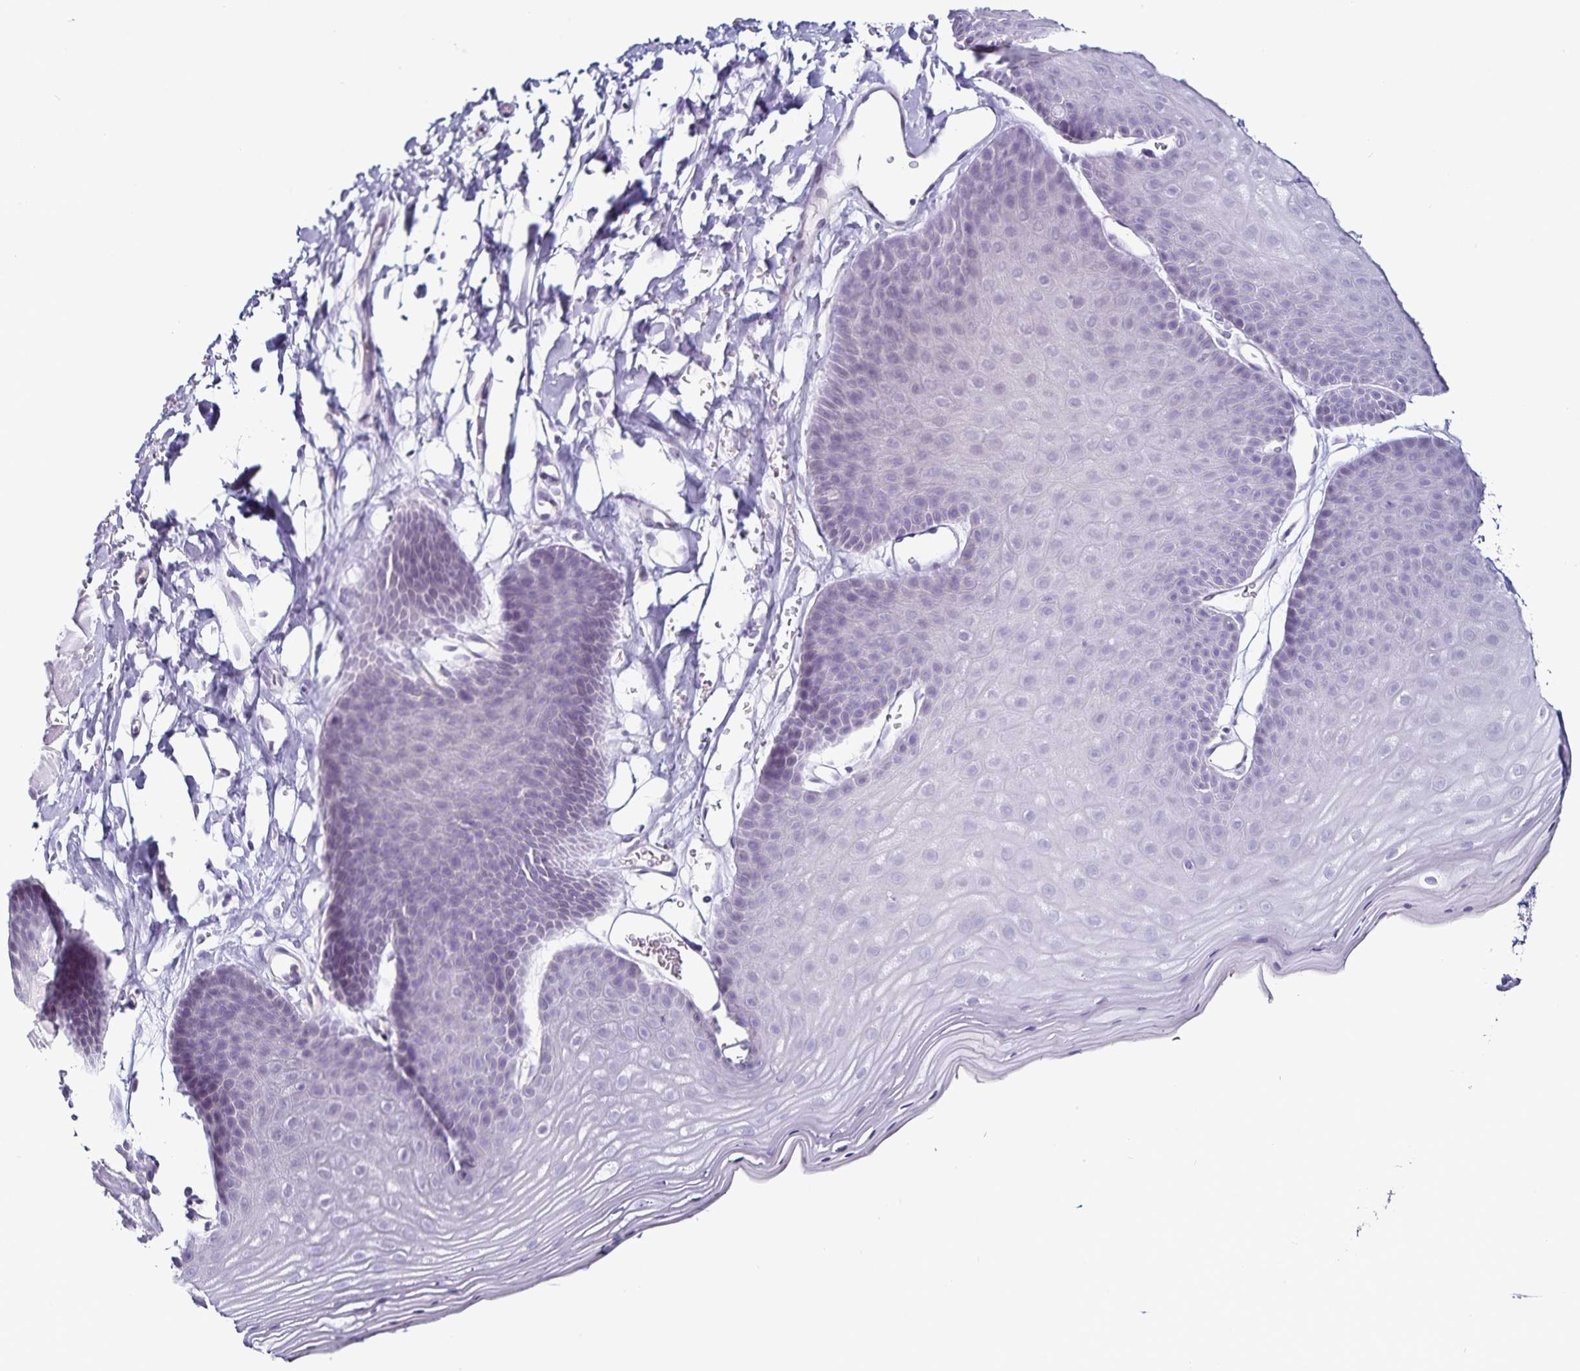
{"staining": {"intensity": "weak", "quantity": "<25%", "location": "cytoplasmic/membranous"}, "tissue": "skin", "cell_type": "Epidermal cells", "image_type": "normal", "snomed": [{"axis": "morphology", "description": "Normal tissue, NOS"}, {"axis": "topography", "description": "Anal"}], "caption": "Immunohistochemistry photomicrograph of unremarkable skin: skin stained with DAB exhibits no significant protein staining in epidermal cells.", "gene": "TSPAN7", "patient": {"sex": "male", "age": 53}}